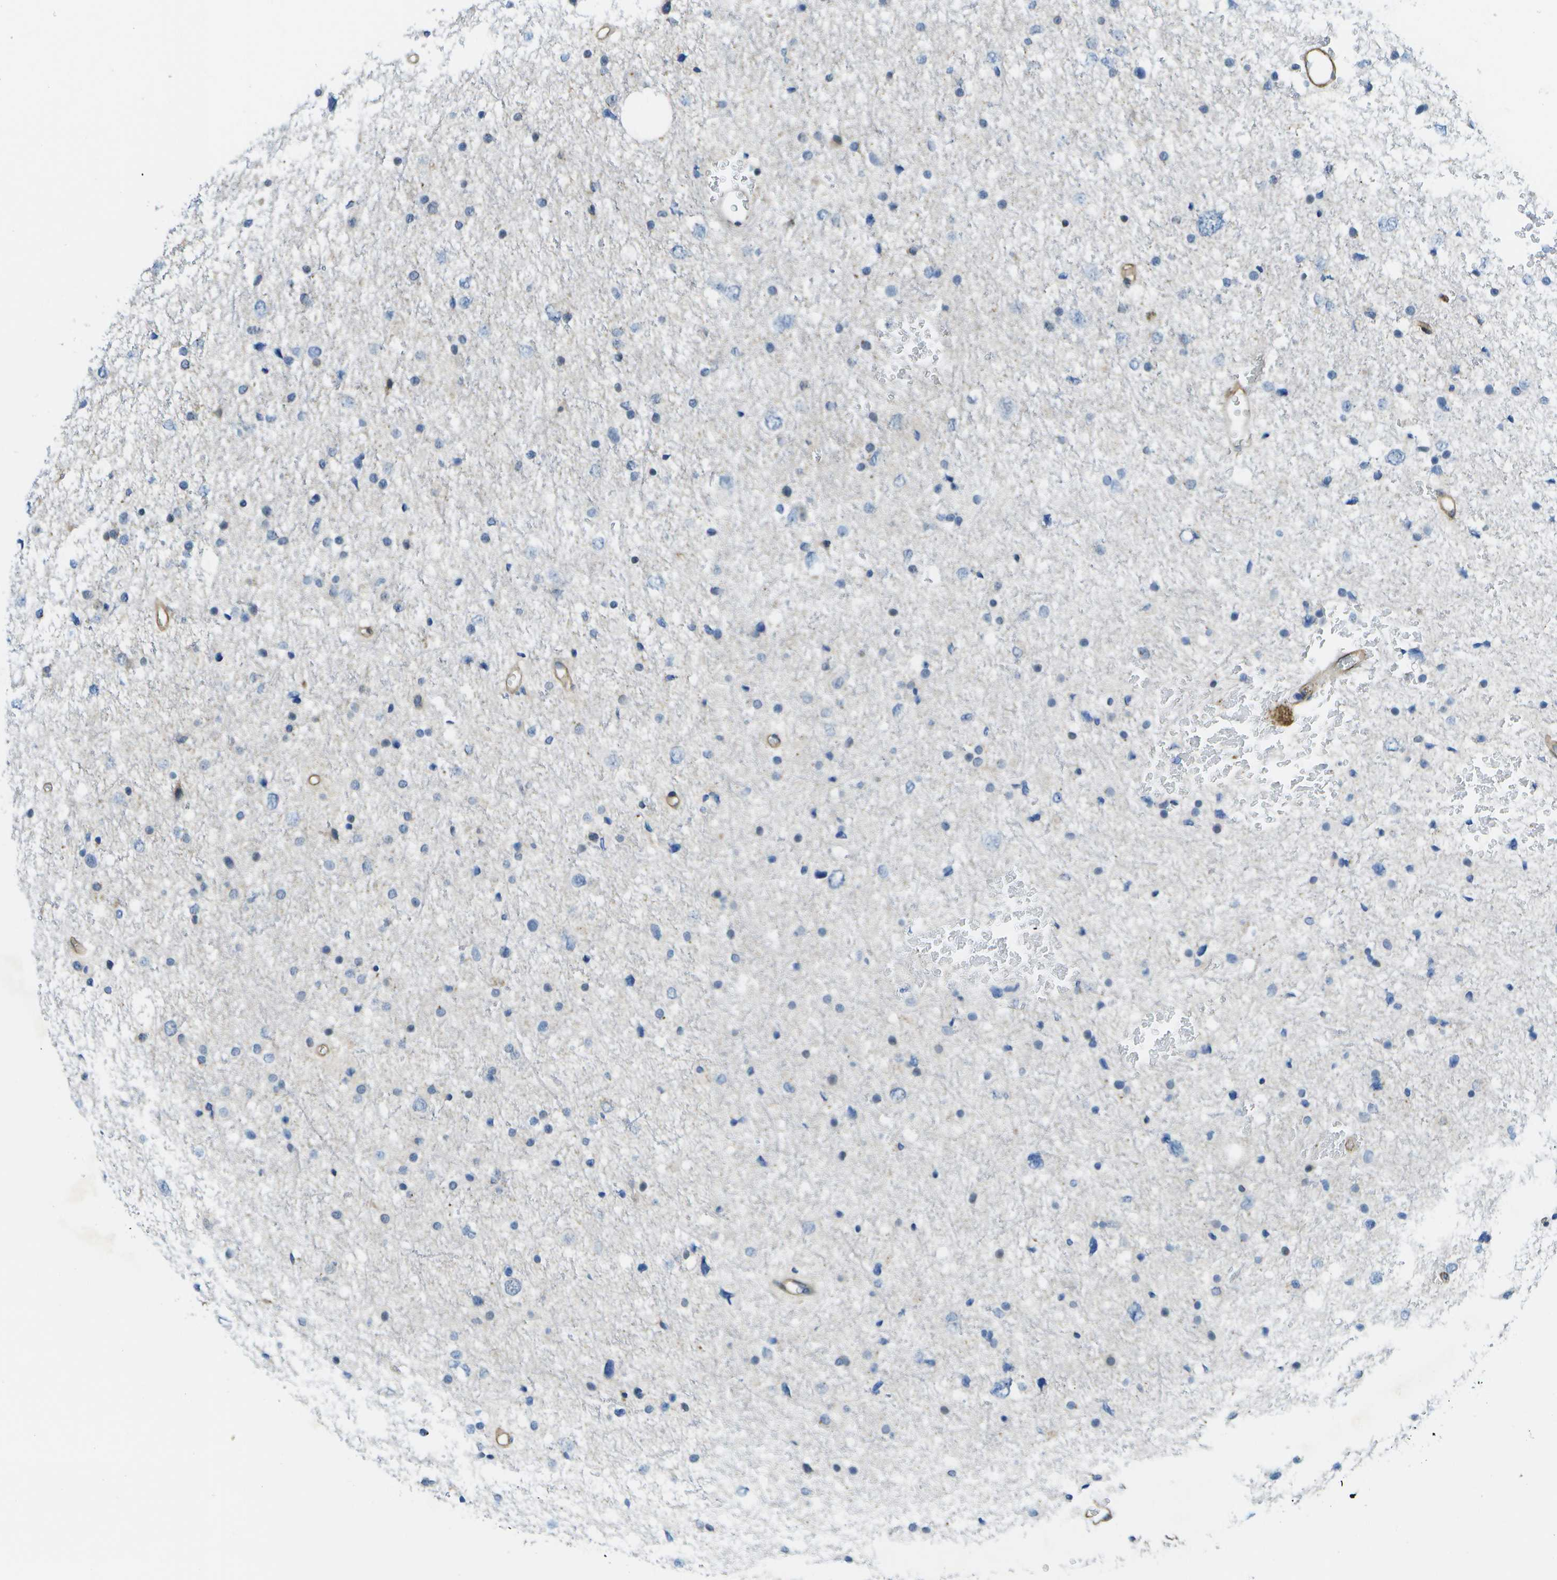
{"staining": {"intensity": "negative", "quantity": "none", "location": "none"}, "tissue": "glioma", "cell_type": "Tumor cells", "image_type": "cancer", "snomed": [{"axis": "morphology", "description": "Glioma, malignant, Low grade"}, {"axis": "topography", "description": "Brain"}], "caption": "Human malignant low-grade glioma stained for a protein using immunohistochemistry exhibits no positivity in tumor cells.", "gene": "KIAA0040", "patient": {"sex": "female", "age": 37}}